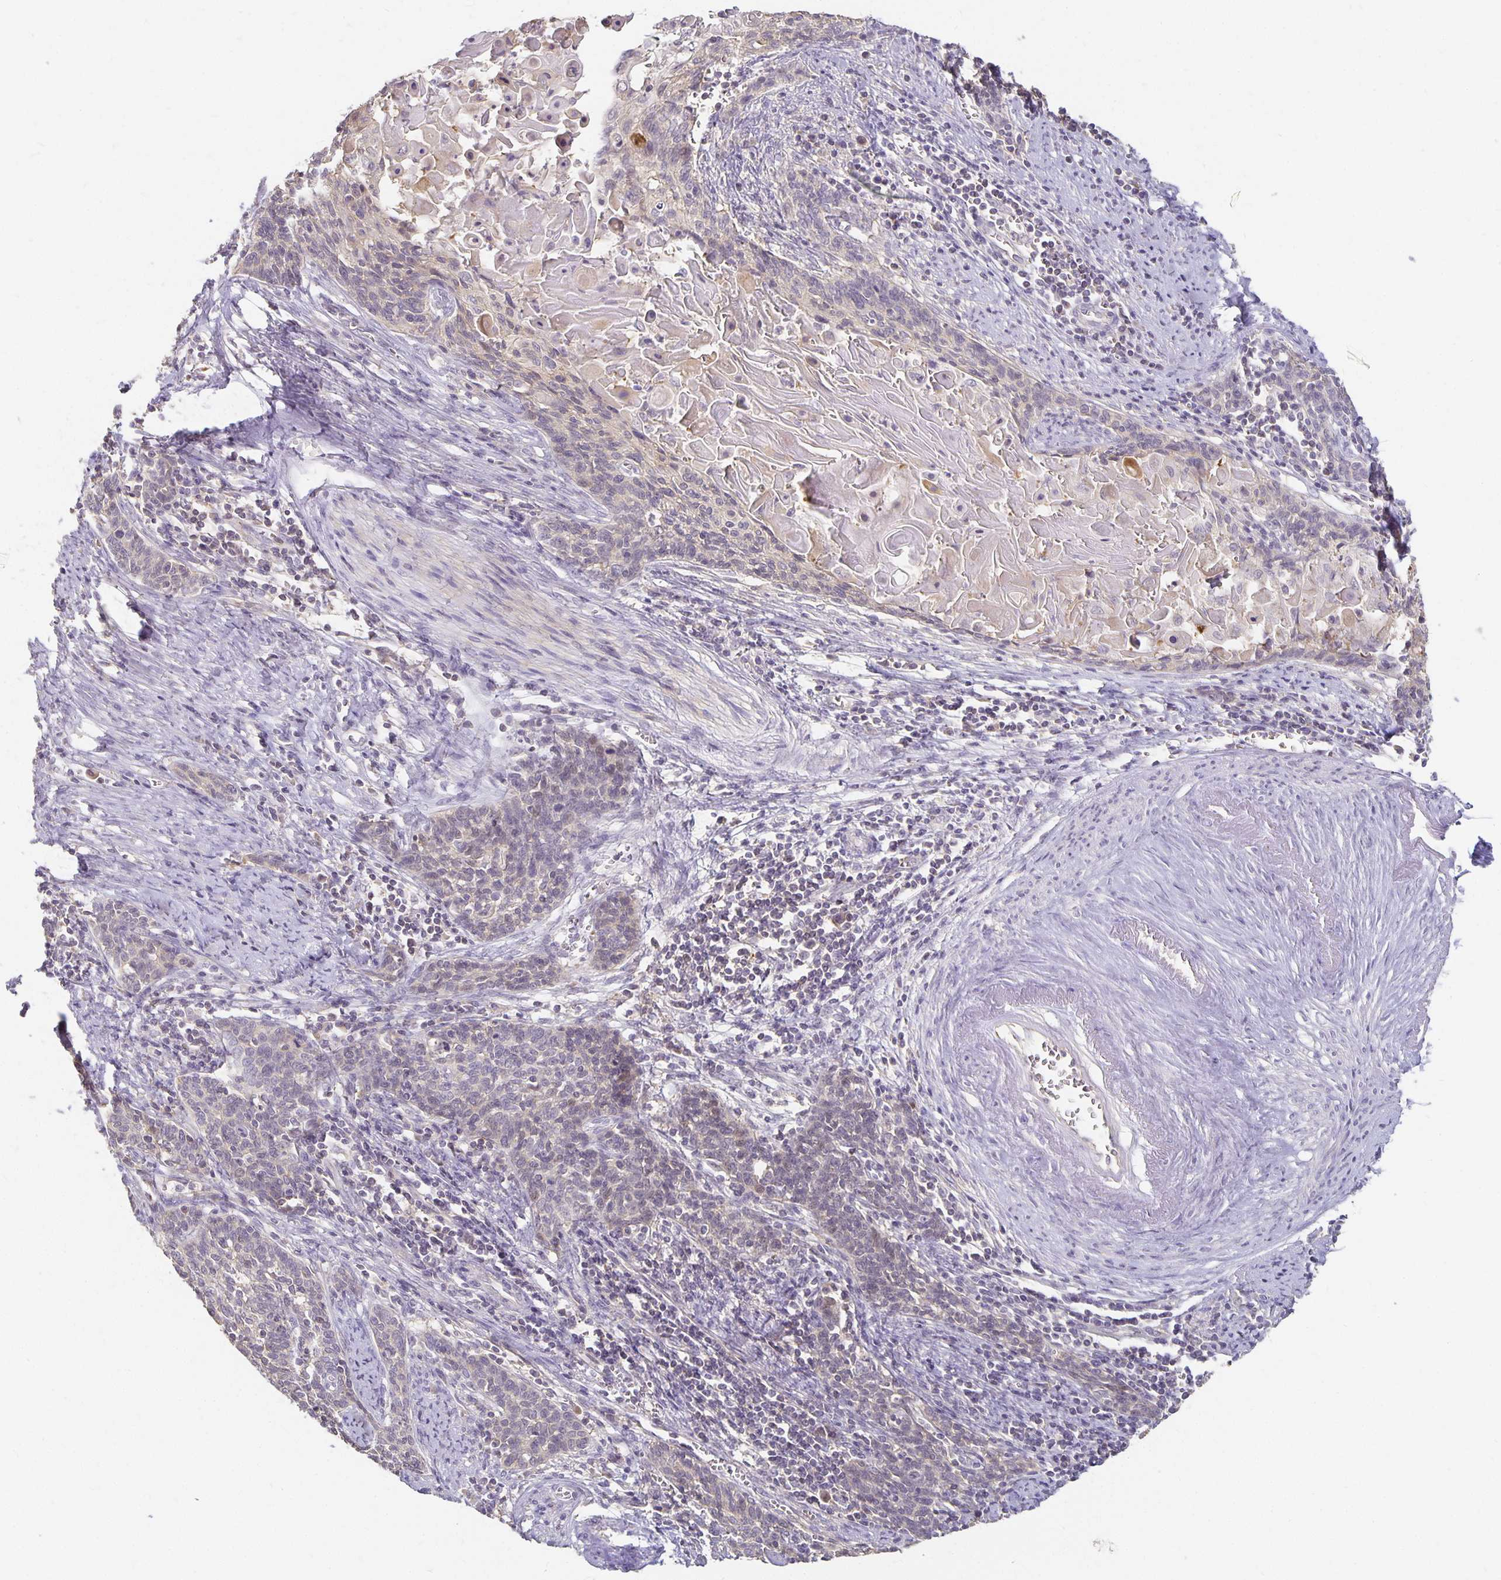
{"staining": {"intensity": "strong", "quantity": "<25%", "location": "cytoplasmic/membranous"}, "tissue": "cervical cancer", "cell_type": "Tumor cells", "image_type": "cancer", "snomed": [{"axis": "morphology", "description": "Squamous cell carcinoma, NOS"}, {"axis": "topography", "description": "Cervix"}], "caption": "This photomicrograph shows immunohistochemistry (IHC) staining of squamous cell carcinoma (cervical), with medium strong cytoplasmic/membranous positivity in about <25% of tumor cells.", "gene": "CST6", "patient": {"sex": "female", "age": 39}}